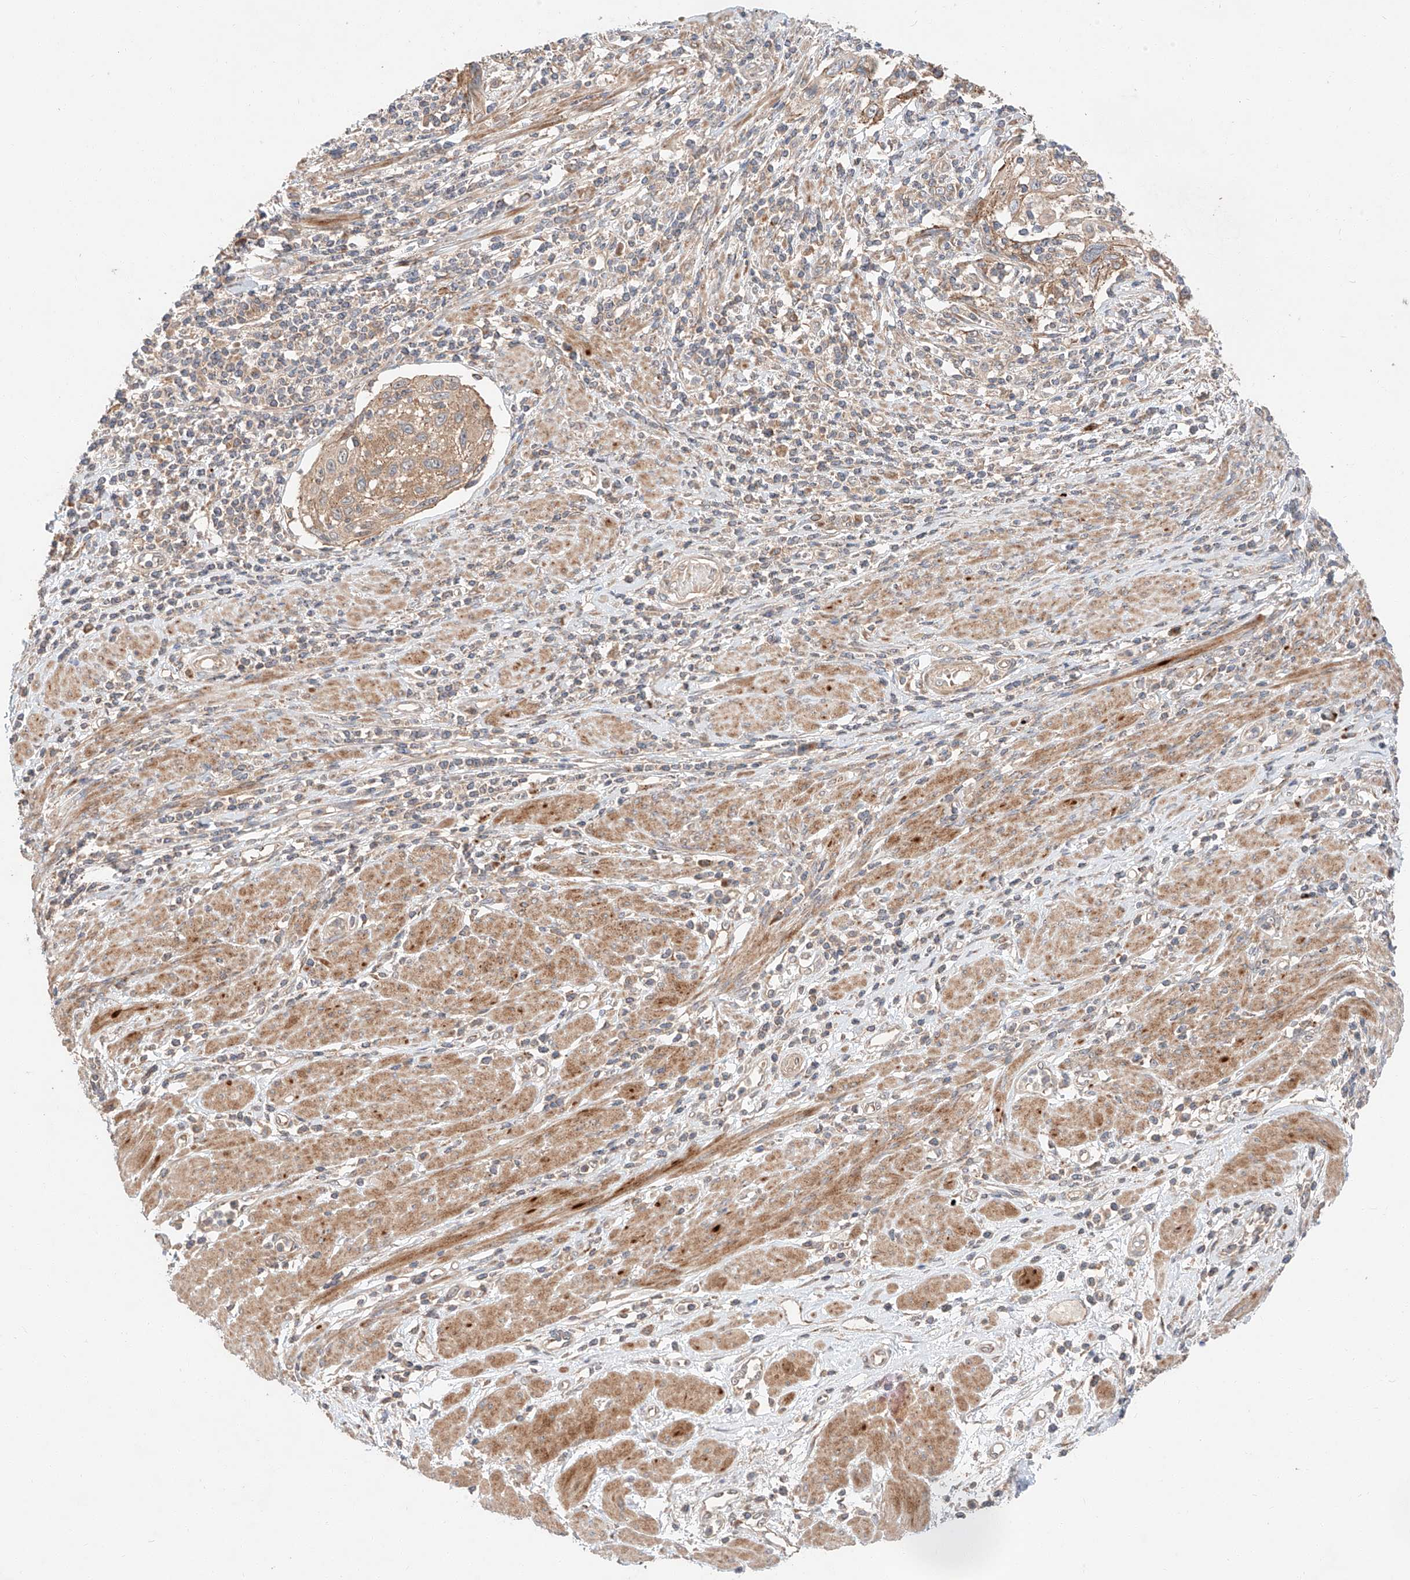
{"staining": {"intensity": "moderate", "quantity": "25%-75%", "location": "cytoplasmic/membranous"}, "tissue": "cervical cancer", "cell_type": "Tumor cells", "image_type": "cancer", "snomed": [{"axis": "morphology", "description": "Squamous cell carcinoma, NOS"}, {"axis": "topography", "description": "Cervix"}], "caption": "Protein analysis of cervical cancer tissue demonstrates moderate cytoplasmic/membranous positivity in about 25%-75% of tumor cells.", "gene": "XPNPEP1", "patient": {"sex": "female", "age": 70}}